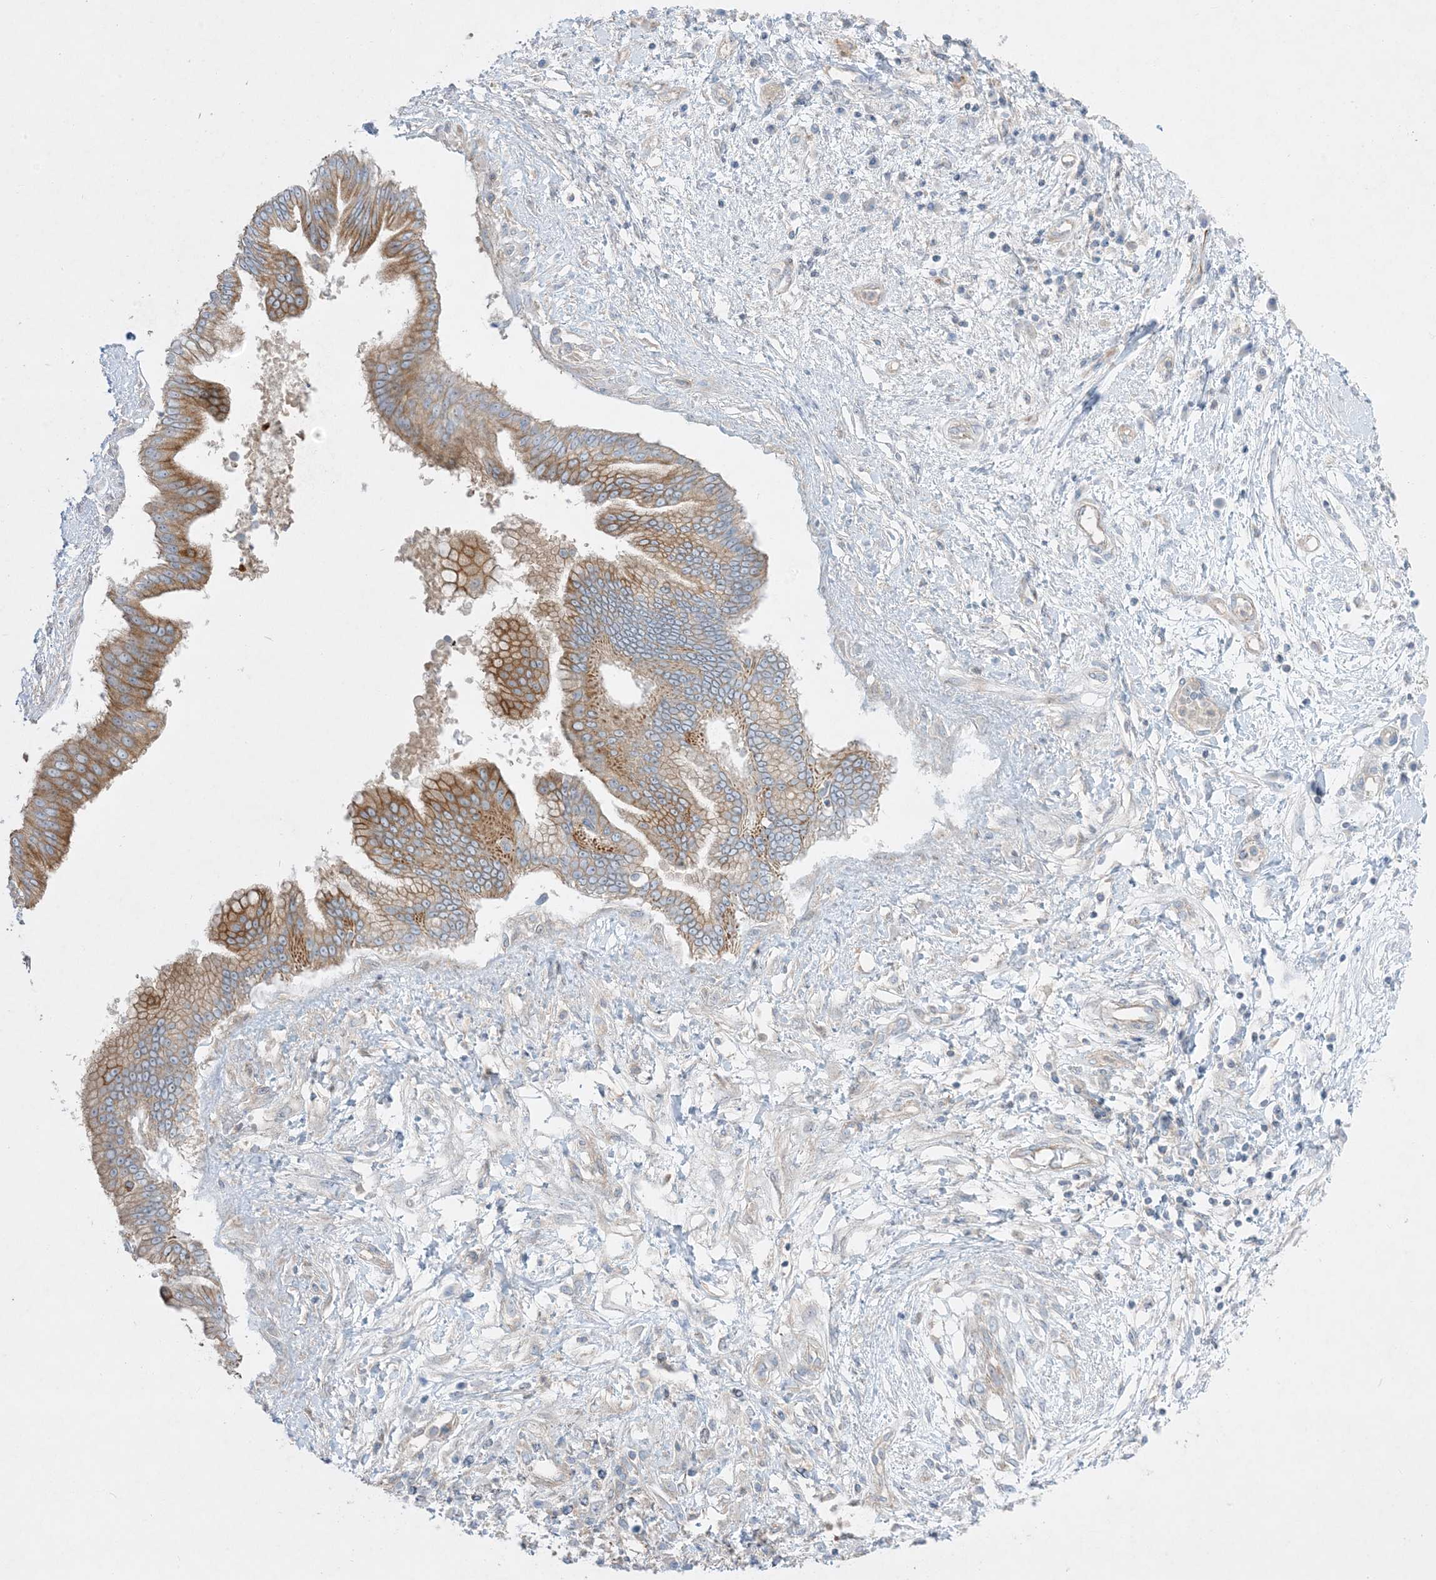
{"staining": {"intensity": "moderate", "quantity": ">75%", "location": "cytoplasmic/membranous"}, "tissue": "pancreatic cancer", "cell_type": "Tumor cells", "image_type": "cancer", "snomed": [{"axis": "morphology", "description": "Adenocarcinoma, NOS"}, {"axis": "topography", "description": "Pancreas"}], "caption": "Approximately >75% of tumor cells in adenocarcinoma (pancreatic) show moderate cytoplasmic/membranous protein staining as visualized by brown immunohistochemical staining.", "gene": "ARHGEF9", "patient": {"sex": "female", "age": 56}}